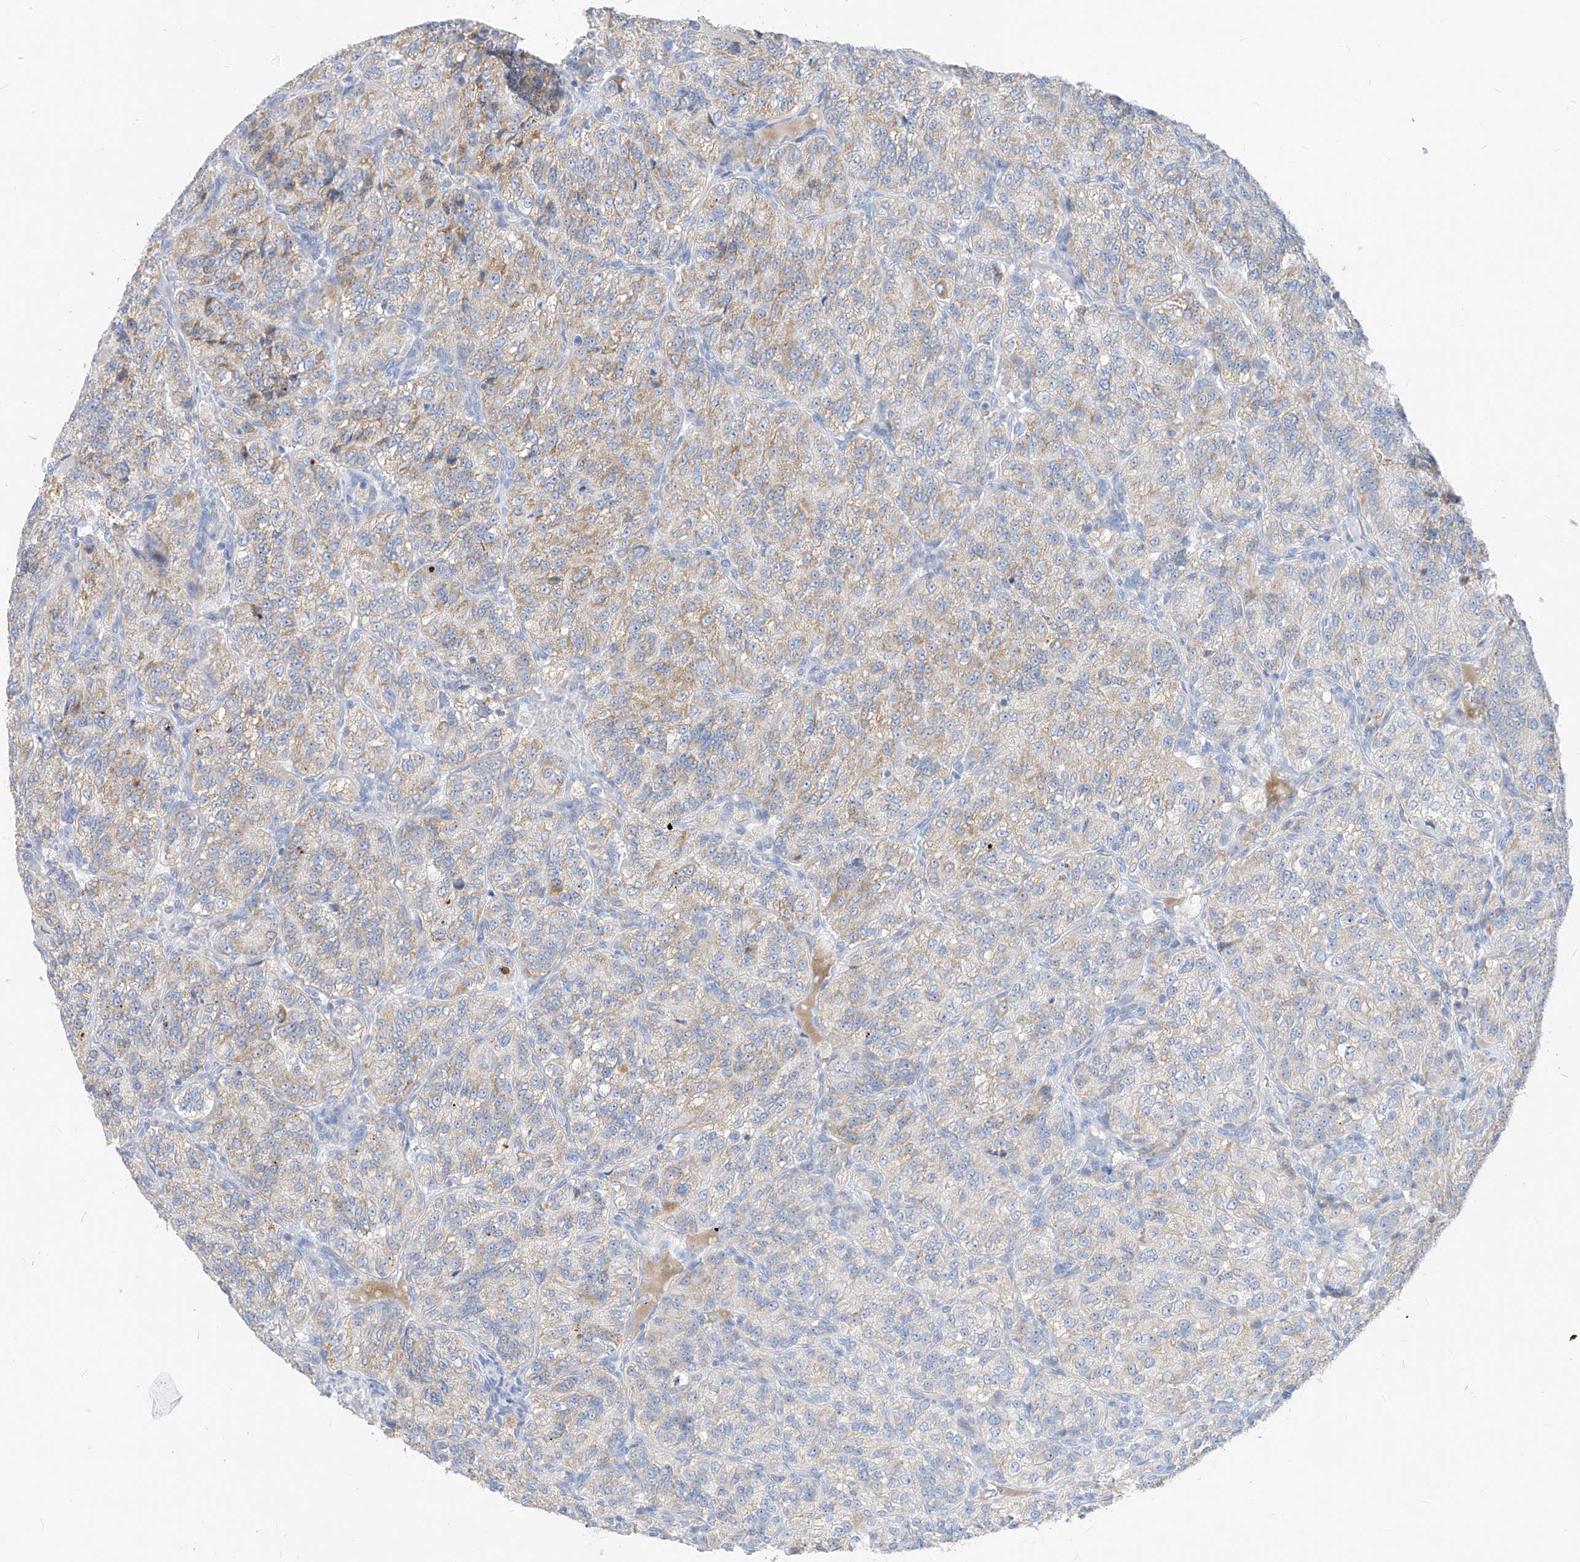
{"staining": {"intensity": "weak", "quantity": "25%-75%", "location": "cytoplasmic/membranous"}, "tissue": "renal cancer", "cell_type": "Tumor cells", "image_type": "cancer", "snomed": [{"axis": "morphology", "description": "Adenocarcinoma, NOS"}, {"axis": "topography", "description": "Kidney"}], "caption": "Immunohistochemical staining of renal adenocarcinoma demonstrates weak cytoplasmic/membranous protein staining in approximately 25%-75% of tumor cells. (DAB = brown stain, brightfield microscopy at high magnification).", "gene": "ZNF404", "patient": {"sex": "female", "age": 63}}